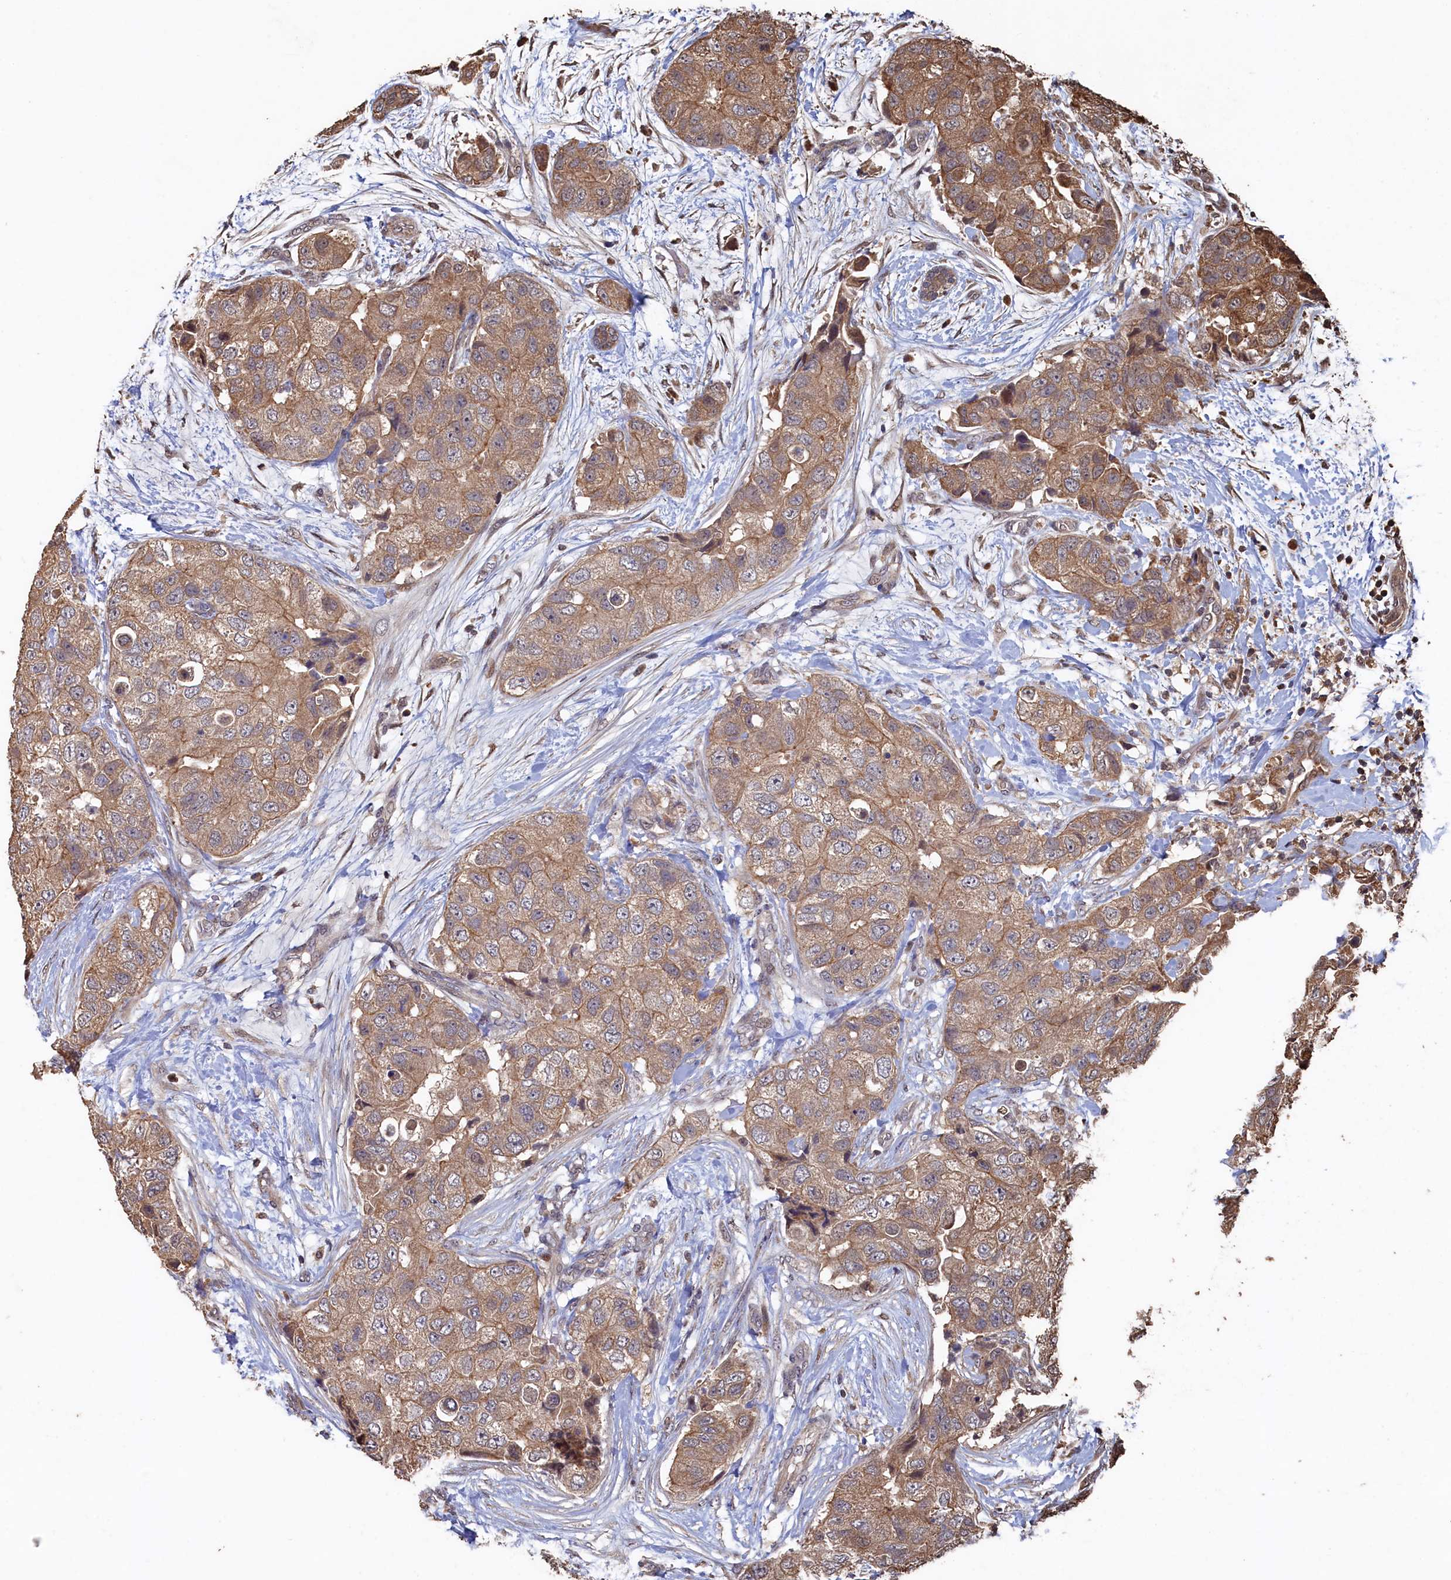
{"staining": {"intensity": "moderate", "quantity": ">75%", "location": "cytoplasmic/membranous"}, "tissue": "breast cancer", "cell_type": "Tumor cells", "image_type": "cancer", "snomed": [{"axis": "morphology", "description": "Duct carcinoma"}, {"axis": "topography", "description": "Breast"}], "caption": "Protein analysis of breast cancer (infiltrating ductal carcinoma) tissue demonstrates moderate cytoplasmic/membranous positivity in approximately >75% of tumor cells.", "gene": "PIGN", "patient": {"sex": "female", "age": 62}}